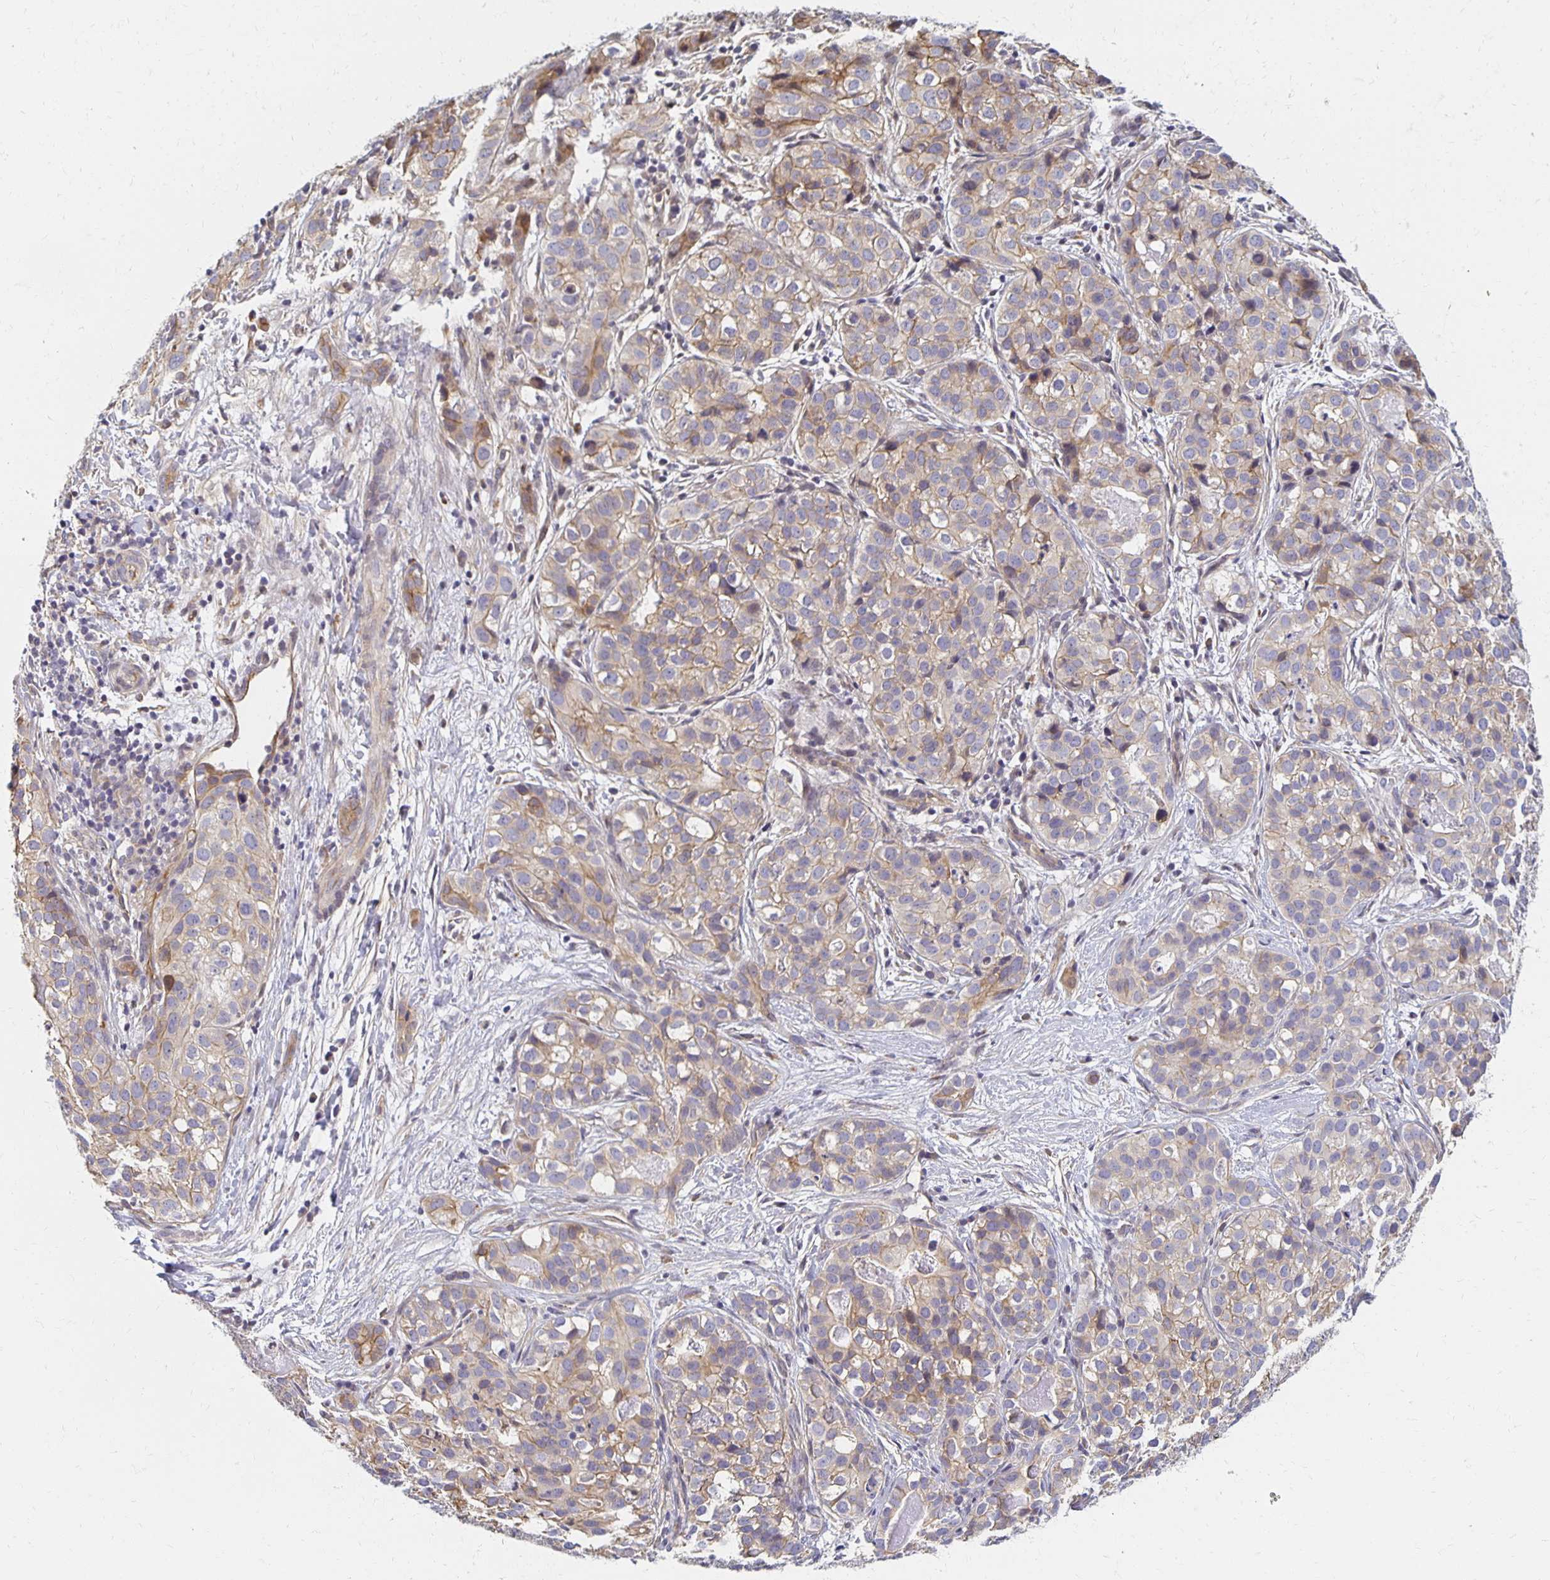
{"staining": {"intensity": "weak", "quantity": "25%-75%", "location": "cytoplasmic/membranous"}, "tissue": "liver cancer", "cell_type": "Tumor cells", "image_type": "cancer", "snomed": [{"axis": "morphology", "description": "Cholangiocarcinoma"}, {"axis": "topography", "description": "Liver"}], "caption": "DAB (3,3'-diaminobenzidine) immunohistochemical staining of human liver cholangiocarcinoma shows weak cytoplasmic/membranous protein staining in about 25%-75% of tumor cells.", "gene": "SORL1", "patient": {"sex": "male", "age": 56}}